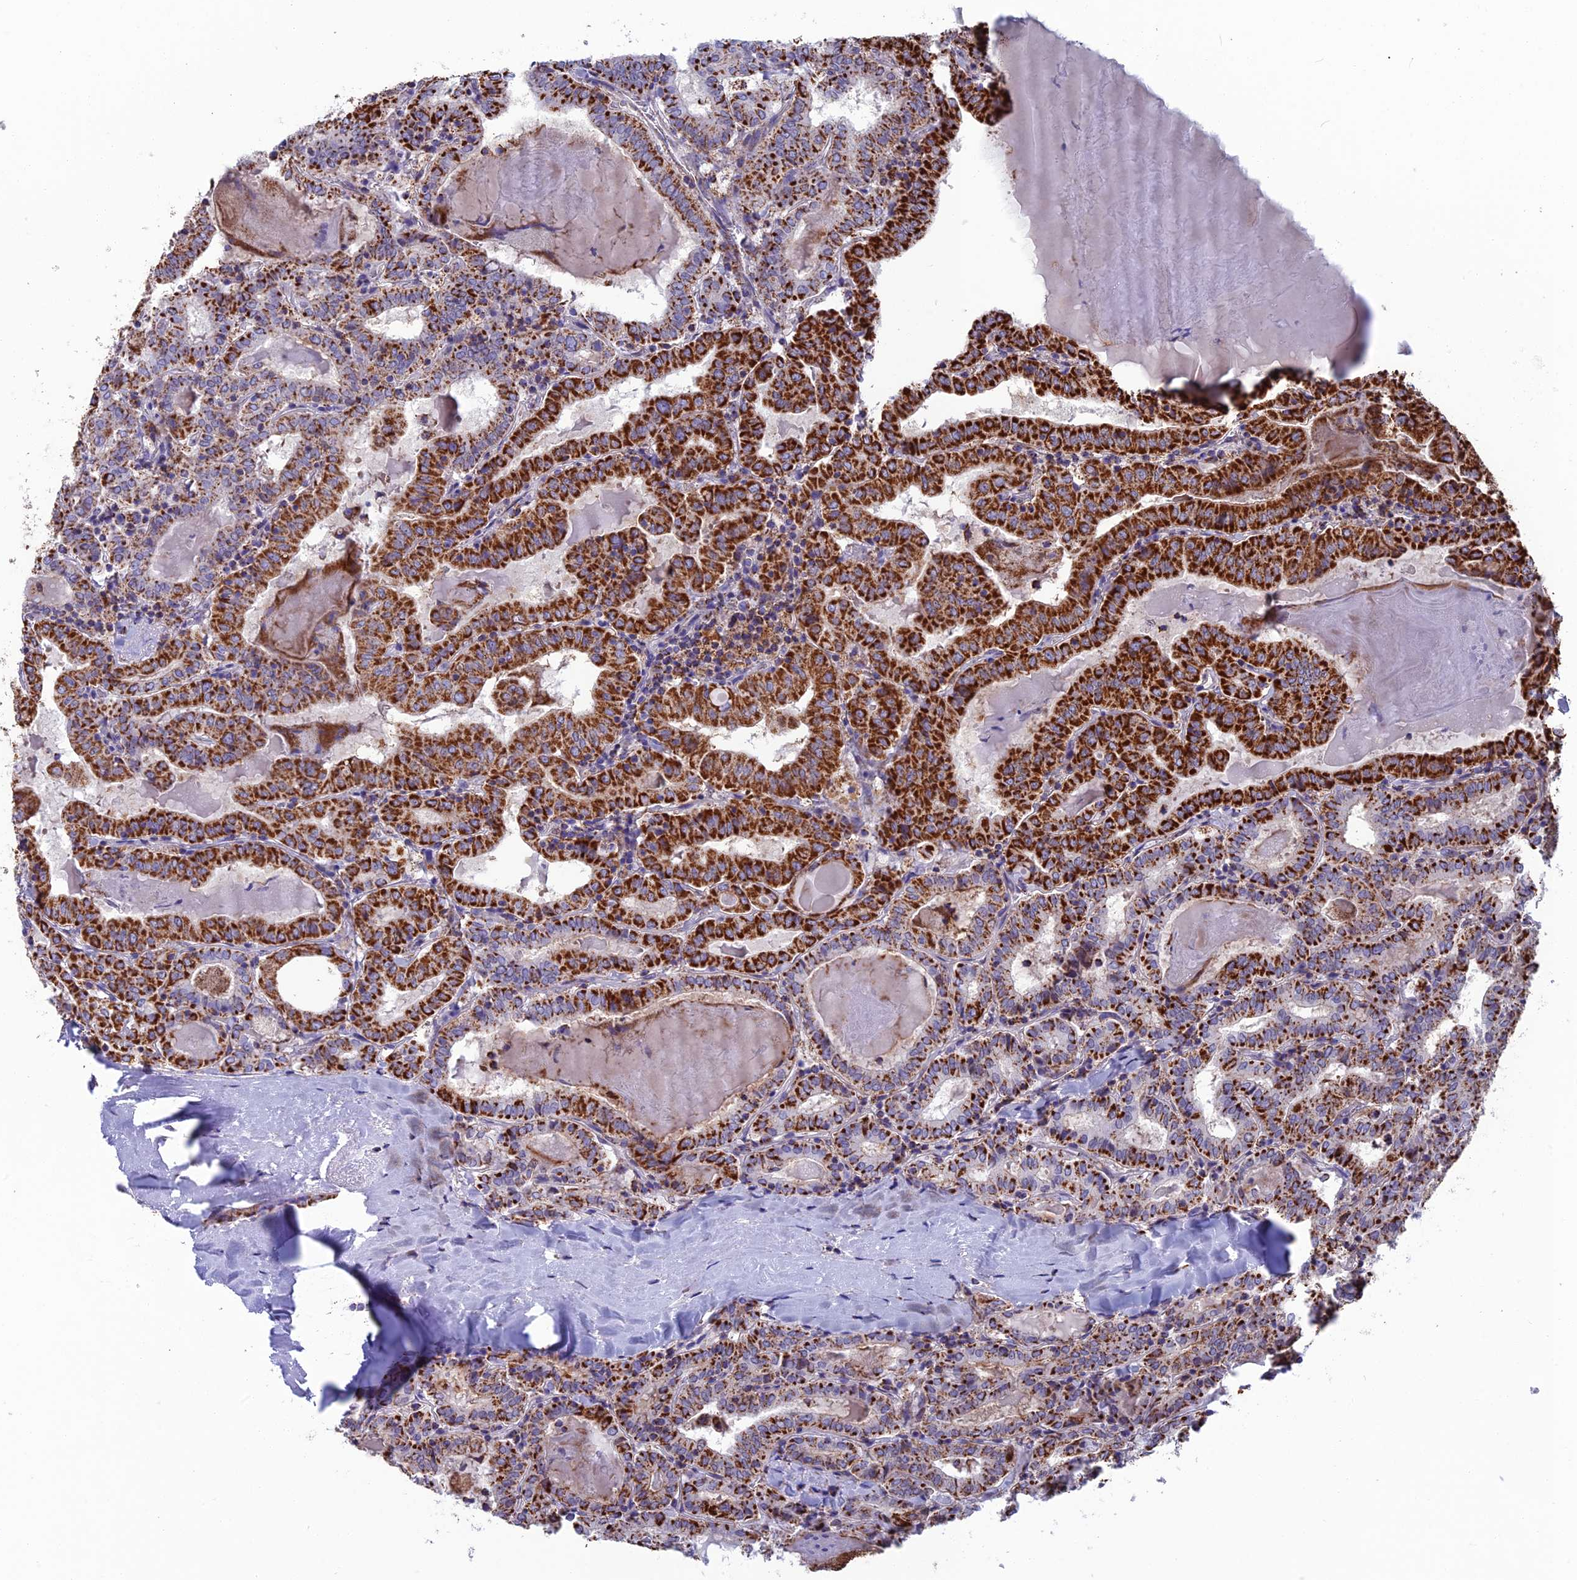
{"staining": {"intensity": "strong", "quantity": ">75%", "location": "cytoplasmic/membranous"}, "tissue": "thyroid cancer", "cell_type": "Tumor cells", "image_type": "cancer", "snomed": [{"axis": "morphology", "description": "Papillary adenocarcinoma, NOS"}, {"axis": "topography", "description": "Thyroid gland"}], "caption": "Tumor cells reveal high levels of strong cytoplasmic/membranous staining in about >75% of cells in human thyroid cancer (papillary adenocarcinoma).", "gene": "CS", "patient": {"sex": "female", "age": 72}}